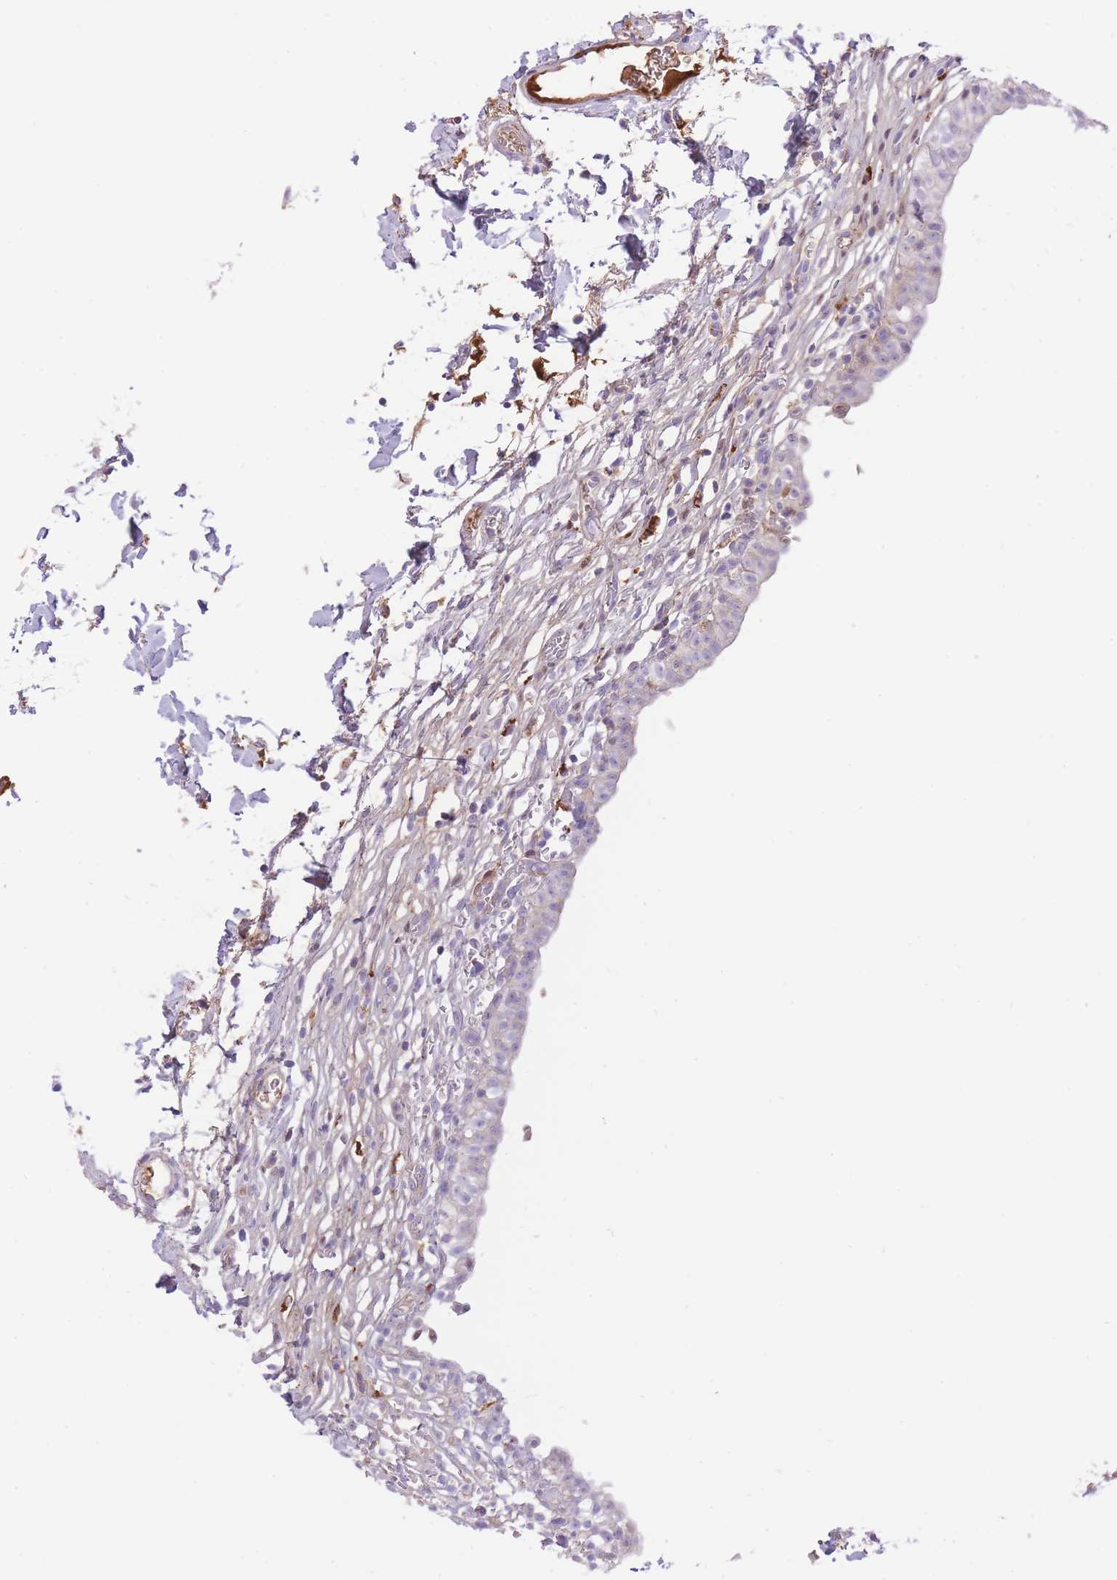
{"staining": {"intensity": "moderate", "quantity": "25%-75%", "location": "cytoplasmic/membranous"}, "tissue": "urinary bladder", "cell_type": "Urothelial cells", "image_type": "normal", "snomed": [{"axis": "morphology", "description": "Normal tissue, NOS"}, {"axis": "topography", "description": "Urinary bladder"}, {"axis": "topography", "description": "Peripheral nerve tissue"}], "caption": "Urothelial cells reveal medium levels of moderate cytoplasmic/membranous positivity in about 25%-75% of cells in unremarkable human urinary bladder.", "gene": "HRG", "patient": {"sex": "male", "age": 55}}